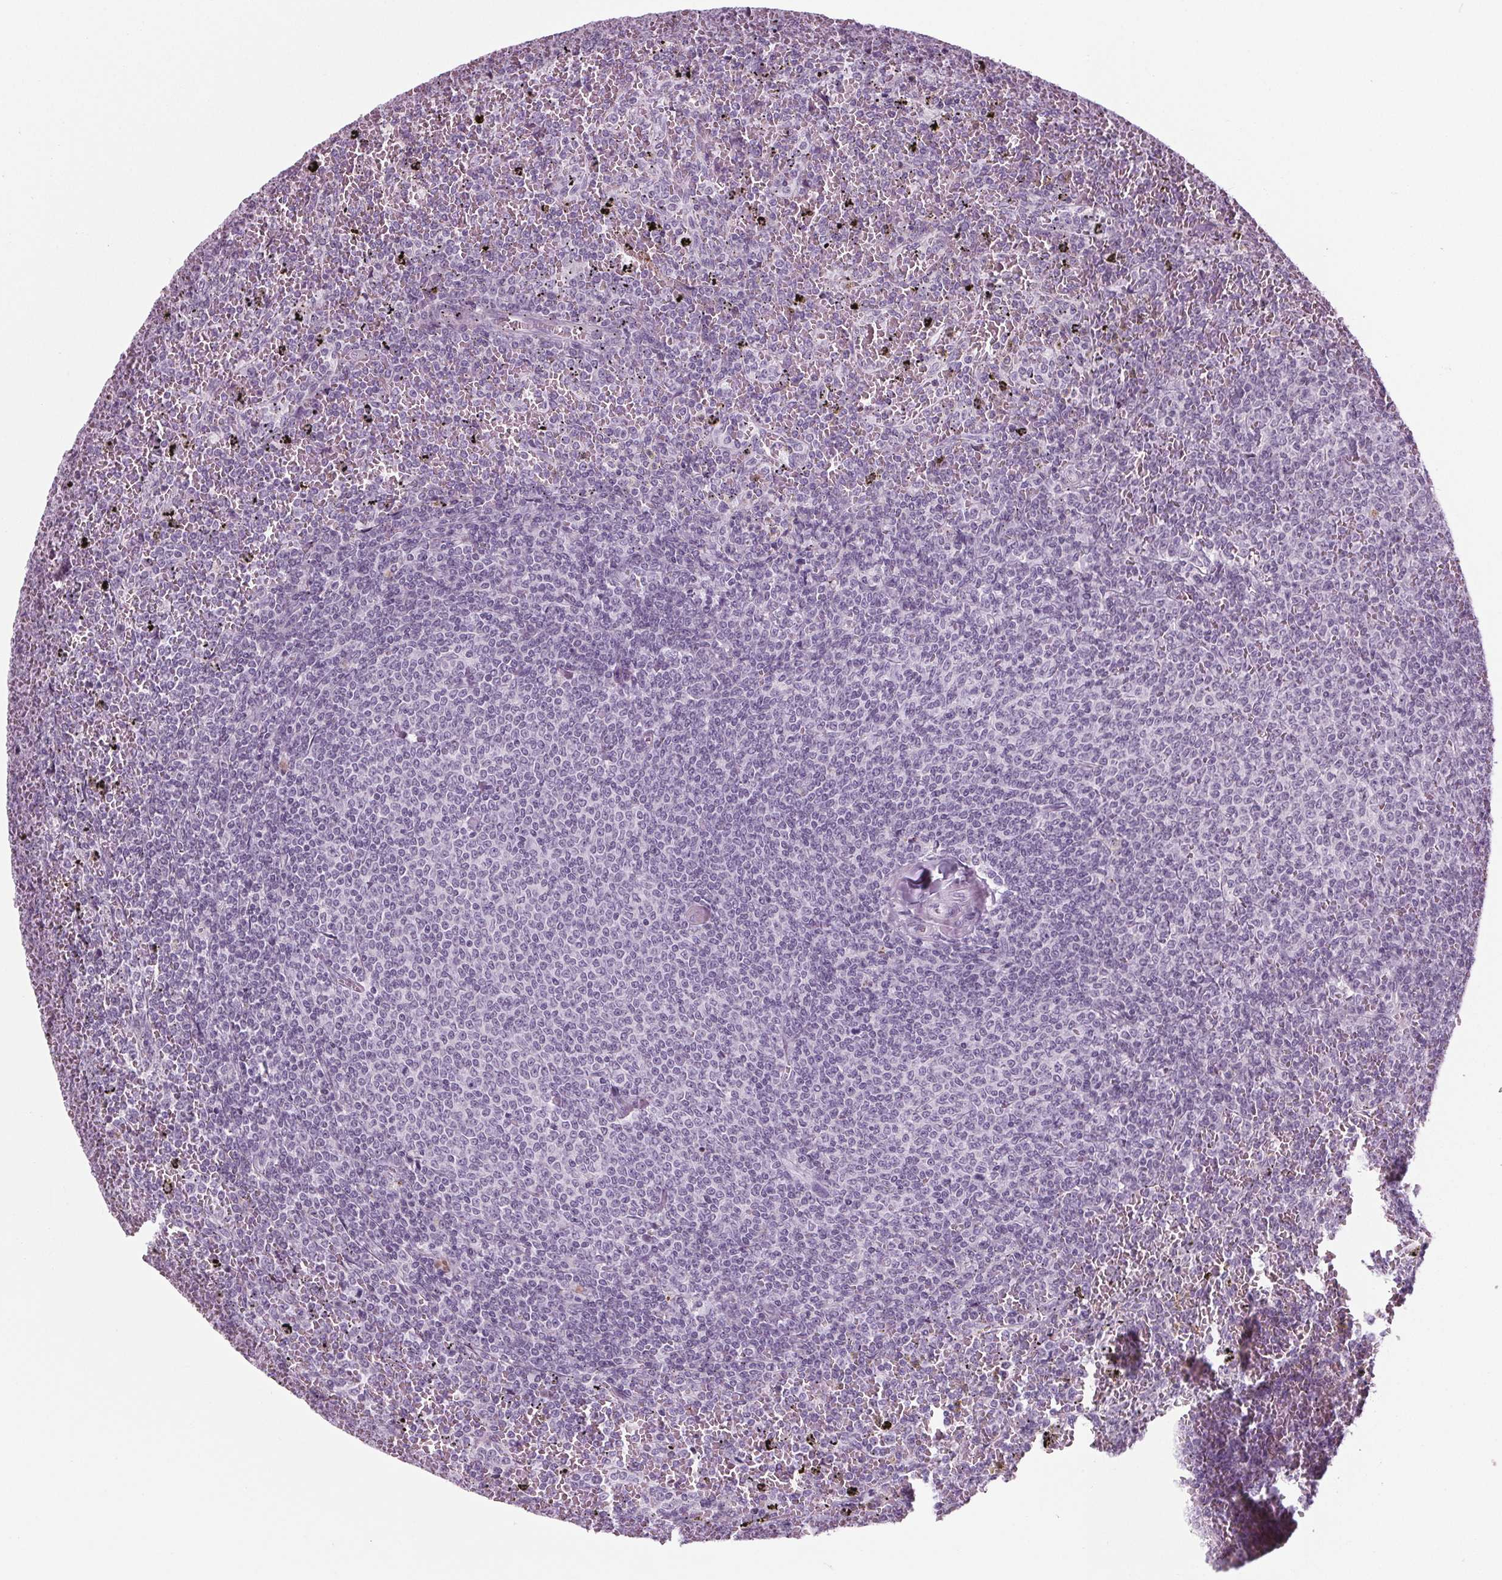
{"staining": {"intensity": "negative", "quantity": "none", "location": "none"}, "tissue": "lymphoma", "cell_type": "Tumor cells", "image_type": "cancer", "snomed": [{"axis": "morphology", "description": "Malignant lymphoma, non-Hodgkin's type, Low grade"}, {"axis": "topography", "description": "Spleen"}], "caption": "Histopathology image shows no significant protein staining in tumor cells of lymphoma.", "gene": "CYP3A43", "patient": {"sex": "female", "age": 77}}